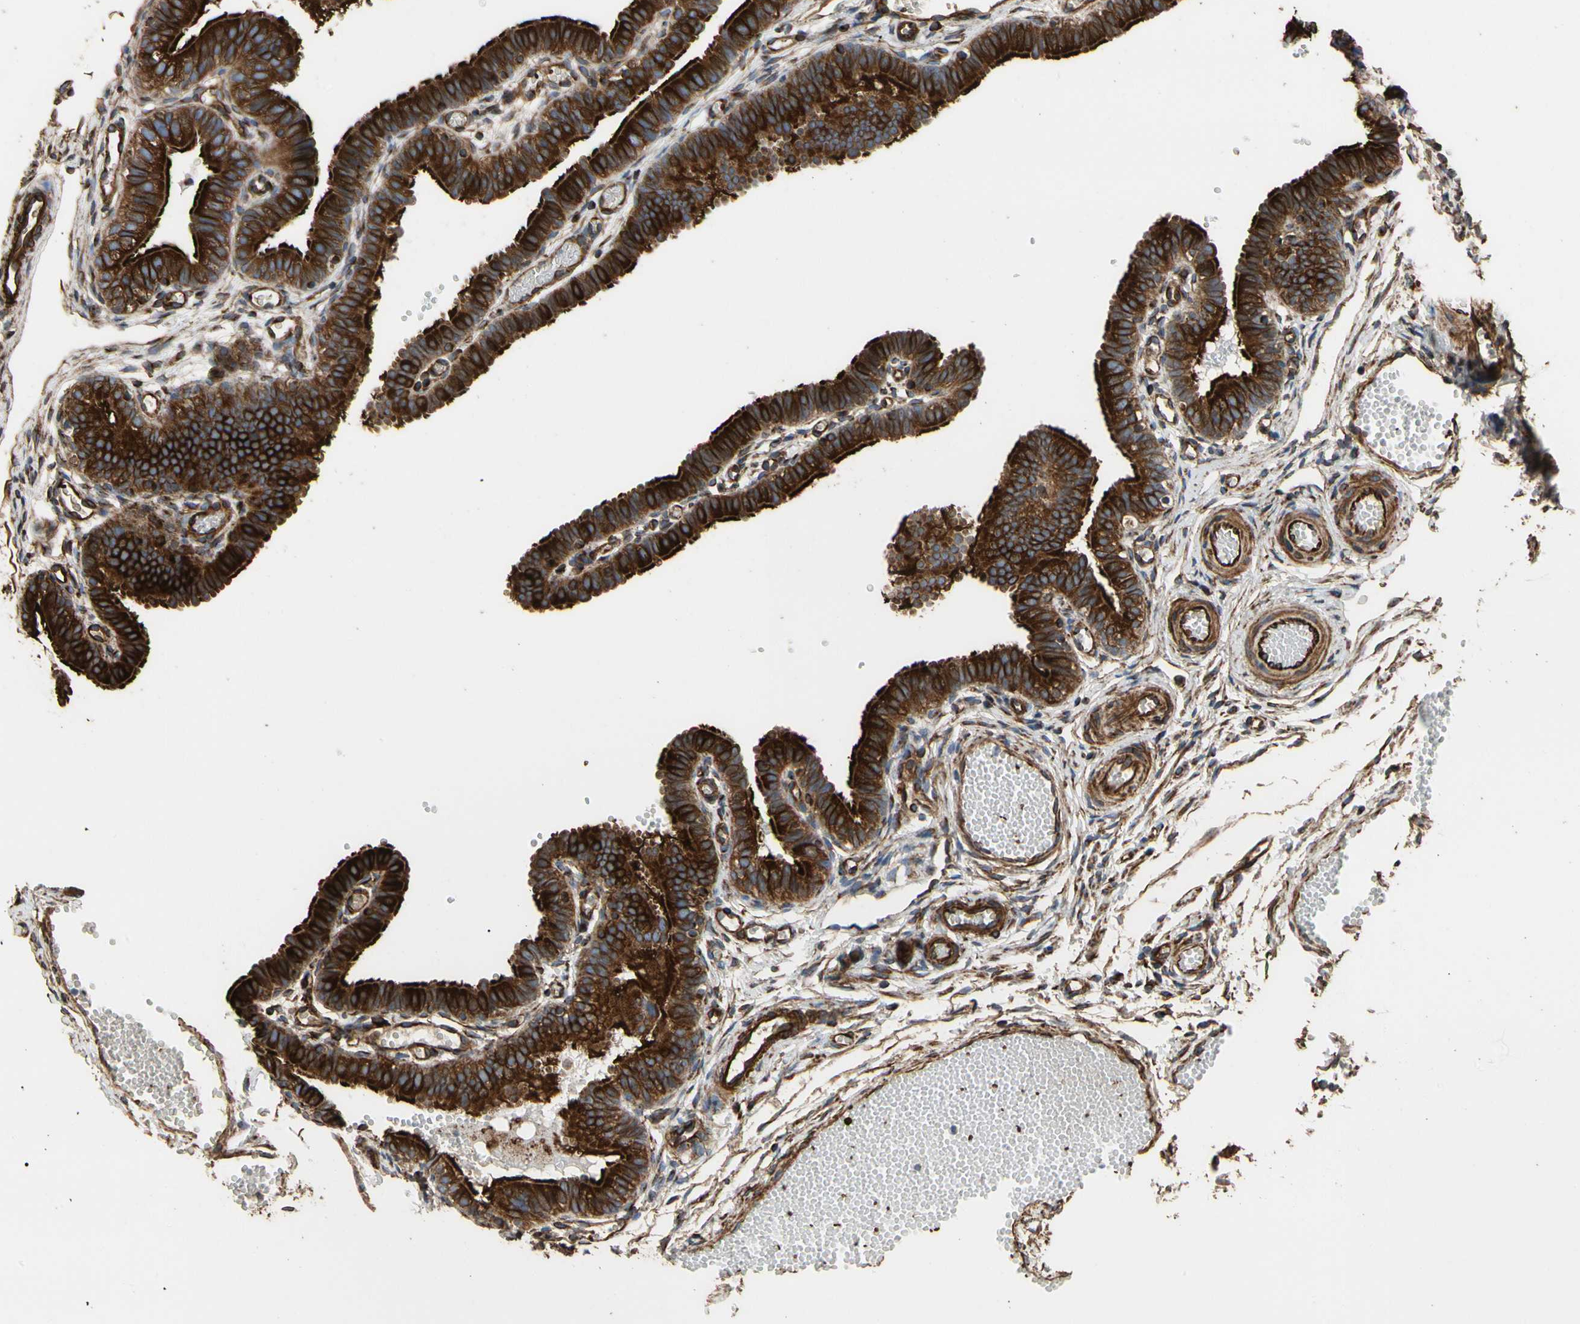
{"staining": {"intensity": "strong", "quantity": ">75%", "location": "cytoplasmic/membranous"}, "tissue": "fallopian tube", "cell_type": "Glandular cells", "image_type": "normal", "snomed": [{"axis": "morphology", "description": "Normal tissue, NOS"}, {"axis": "topography", "description": "Fallopian tube"}, {"axis": "topography", "description": "Placenta"}], "caption": "This is a photomicrograph of immunohistochemistry staining of normal fallopian tube, which shows strong expression in the cytoplasmic/membranous of glandular cells.", "gene": "TUBA1A", "patient": {"sex": "female", "age": 34}}